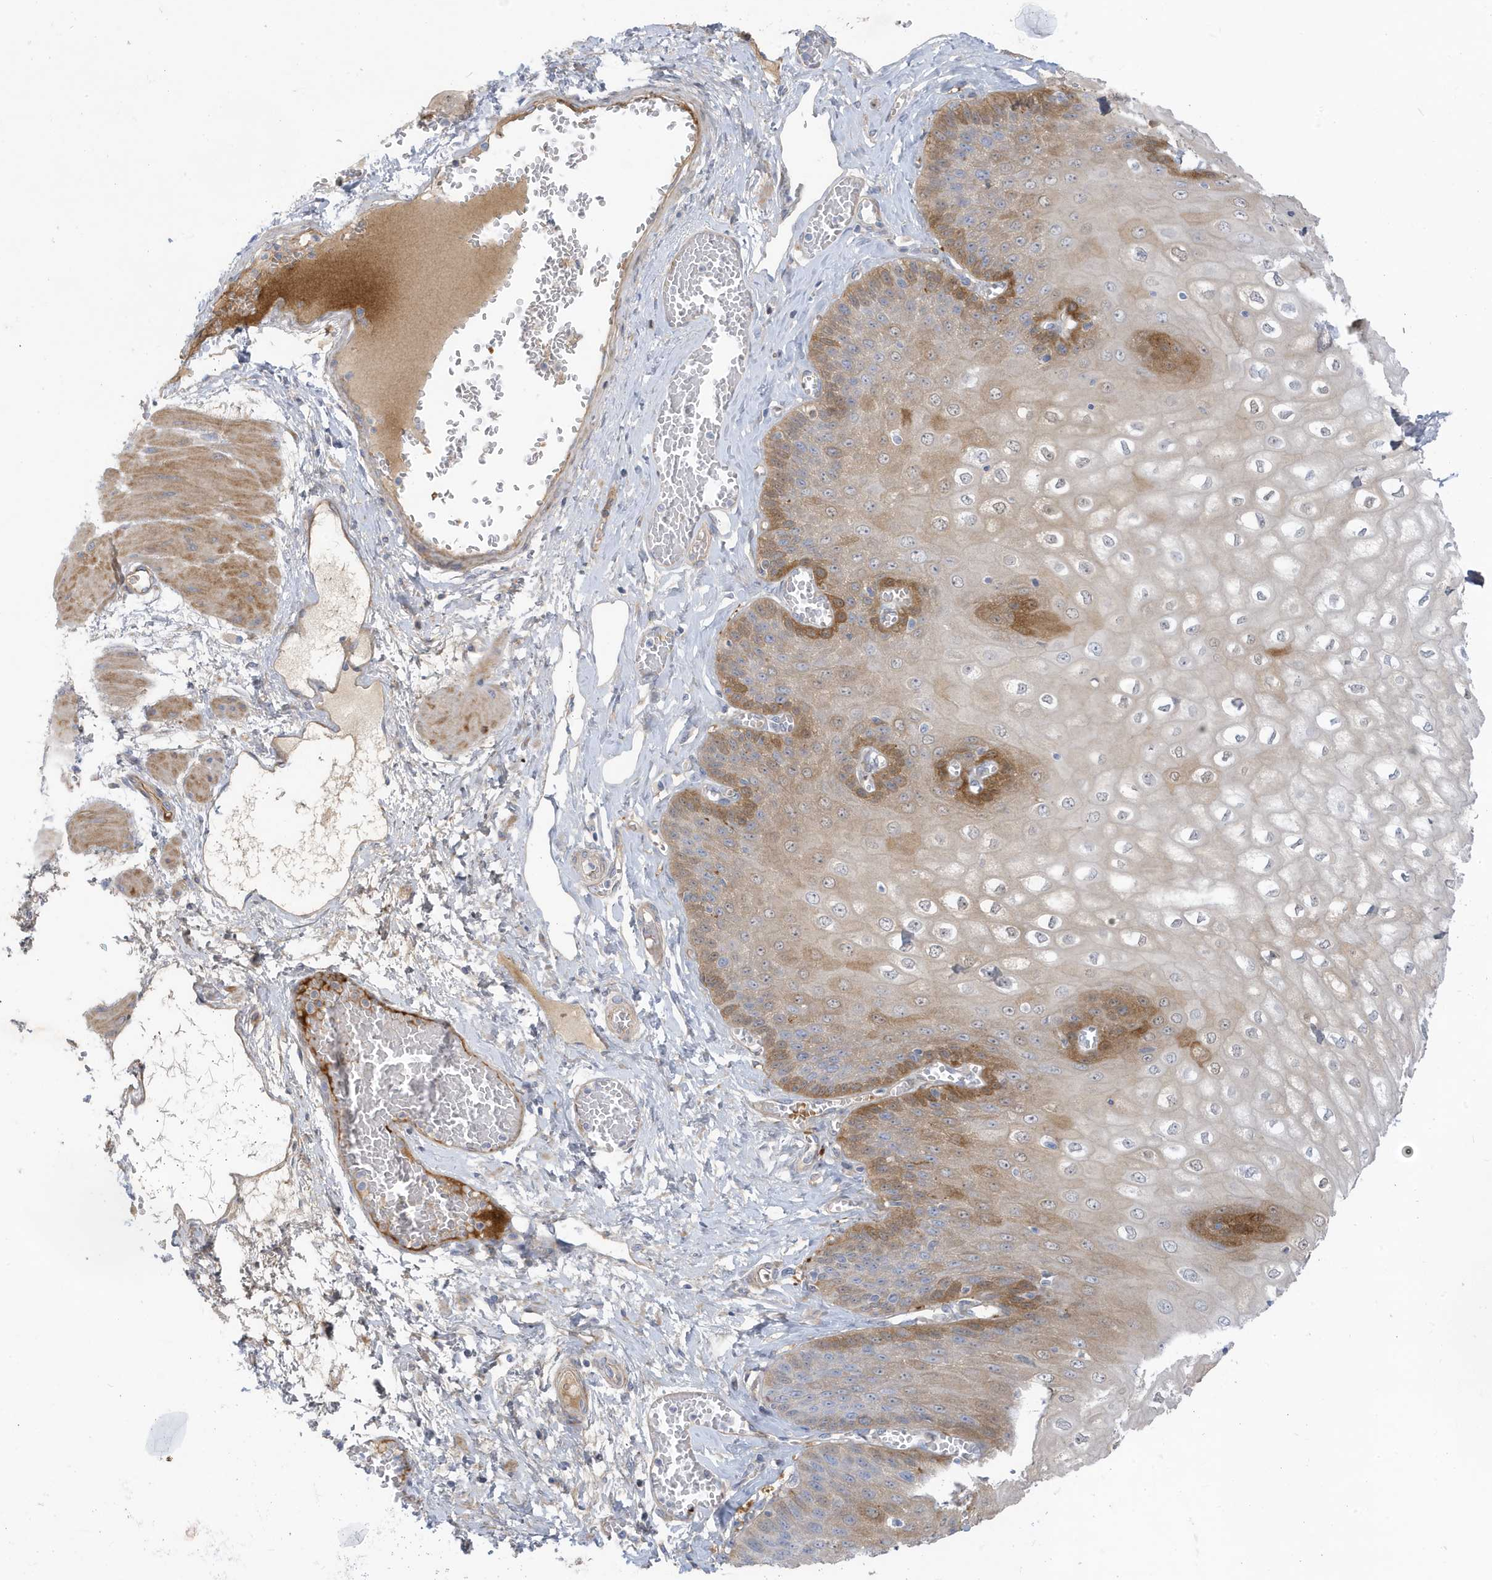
{"staining": {"intensity": "moderate", "quantity": "25%-75%", "location": "cytoplasmic/membranous"}, "tissue": "esophagus", "cell_type": "Squamous epithelial cells", "image_type": "normal", "snomed": [{"axis": "morphology", "description": "Normal tissue, NOS"}, {"axis": "topography", "description": "Esophagus"}], "caption": "Moderate cytoplasmic/membranous protein positivity is present in about 25%-75% of squamous epithelial cells in esophagus. The protein is stained brown, and the nuclei are stained in blue (DAB IHC with brightfield microscopy, high magnification).", "gene": "ATP13A5", "patient": {"sex": "male", "age": 60}}